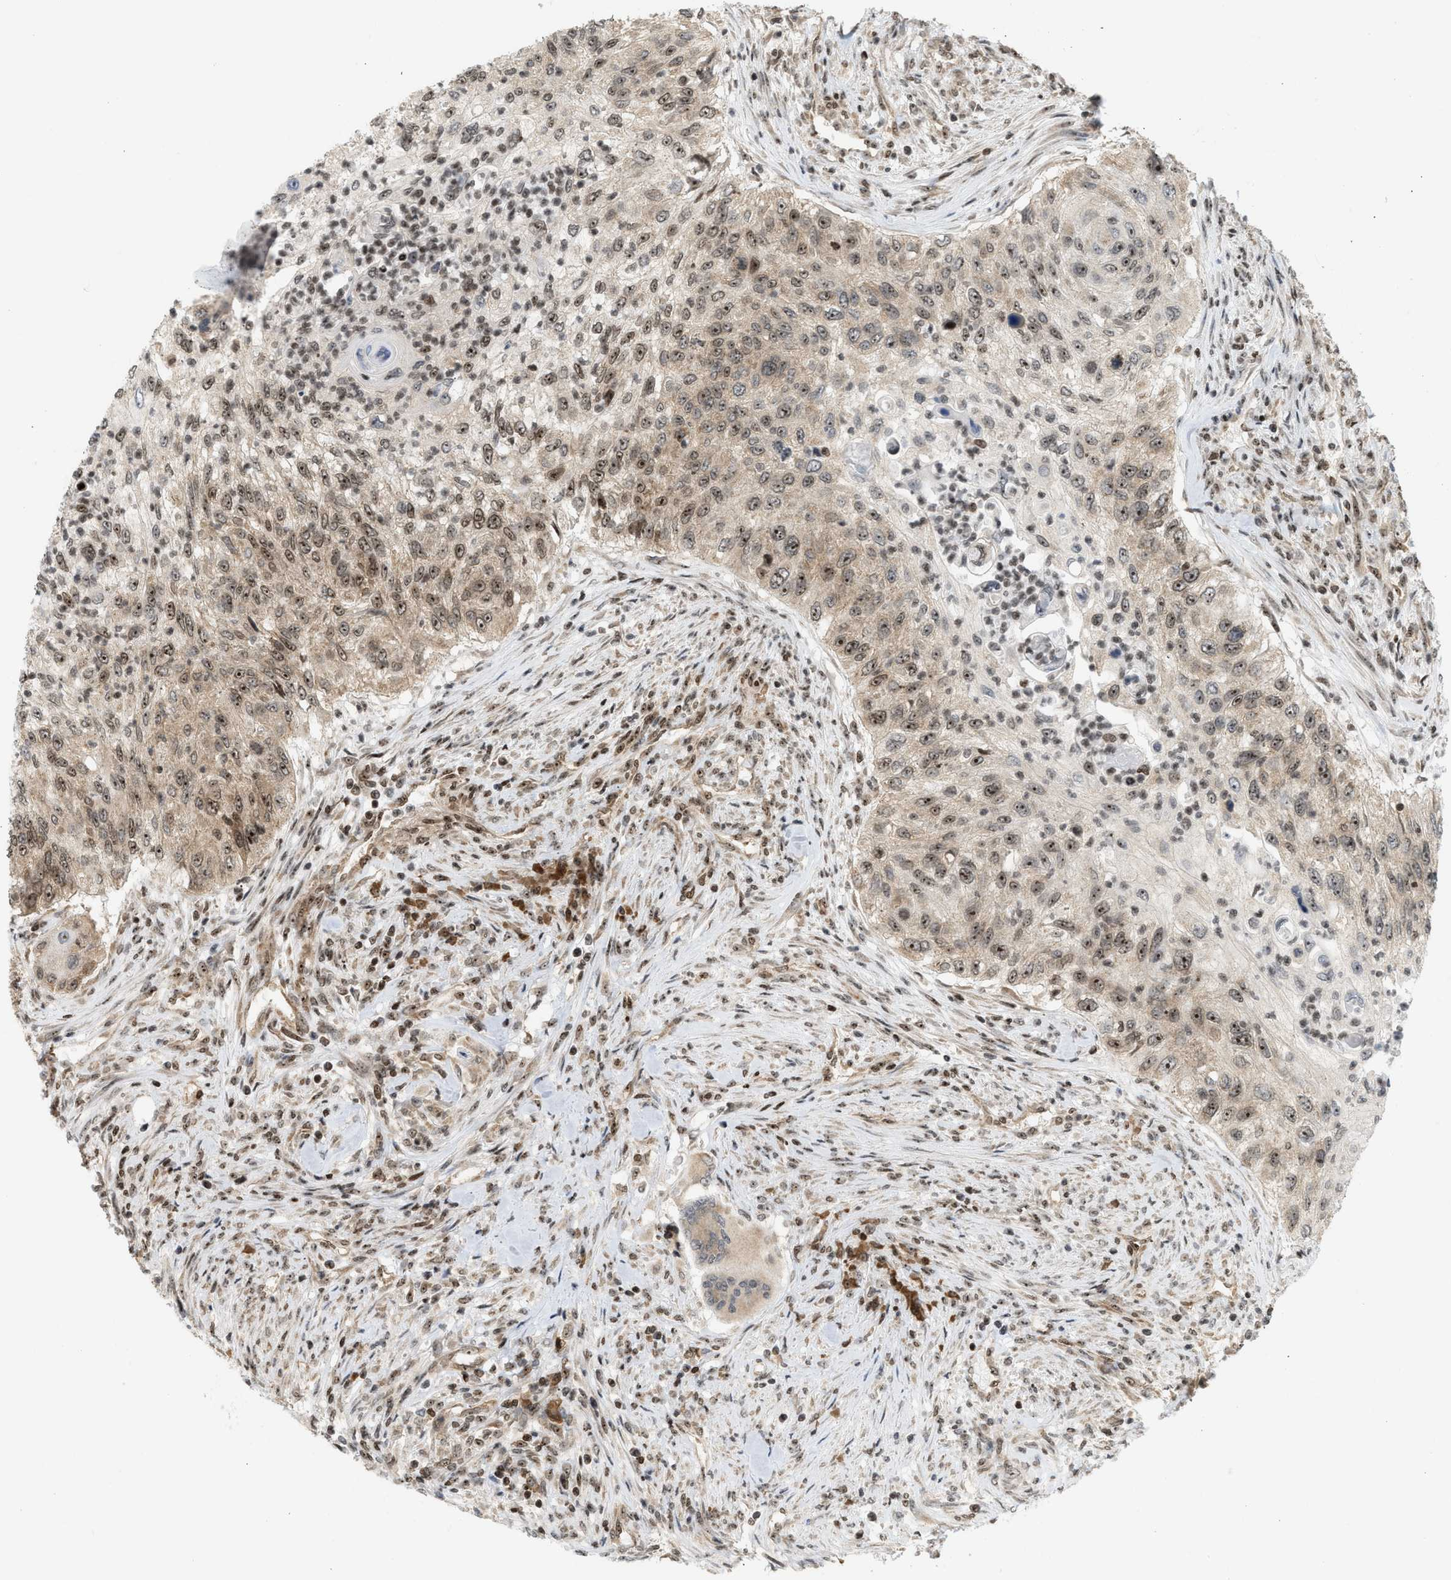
{"staining": {"intensity": "moderate", "quantity": ">75%", "location": "nuclear"}, "tissue": "urothelial cancer", "cell_type": "Tumor cells", "image_type": "cancer", "snomed": [{"axis": "morphology", "description": "Urothelial carcinoma, High grade"}, {"axis": "topography", "description": "Urinary bladder"}], "caption": "Immunohistochemistry (IHC) of human urothelial cancer reveals medium levels of moderate nuclear staining in about >75% of tumor cells.", "gene": "ZNF22", "patient": {"sex": "female", "age": 60}}